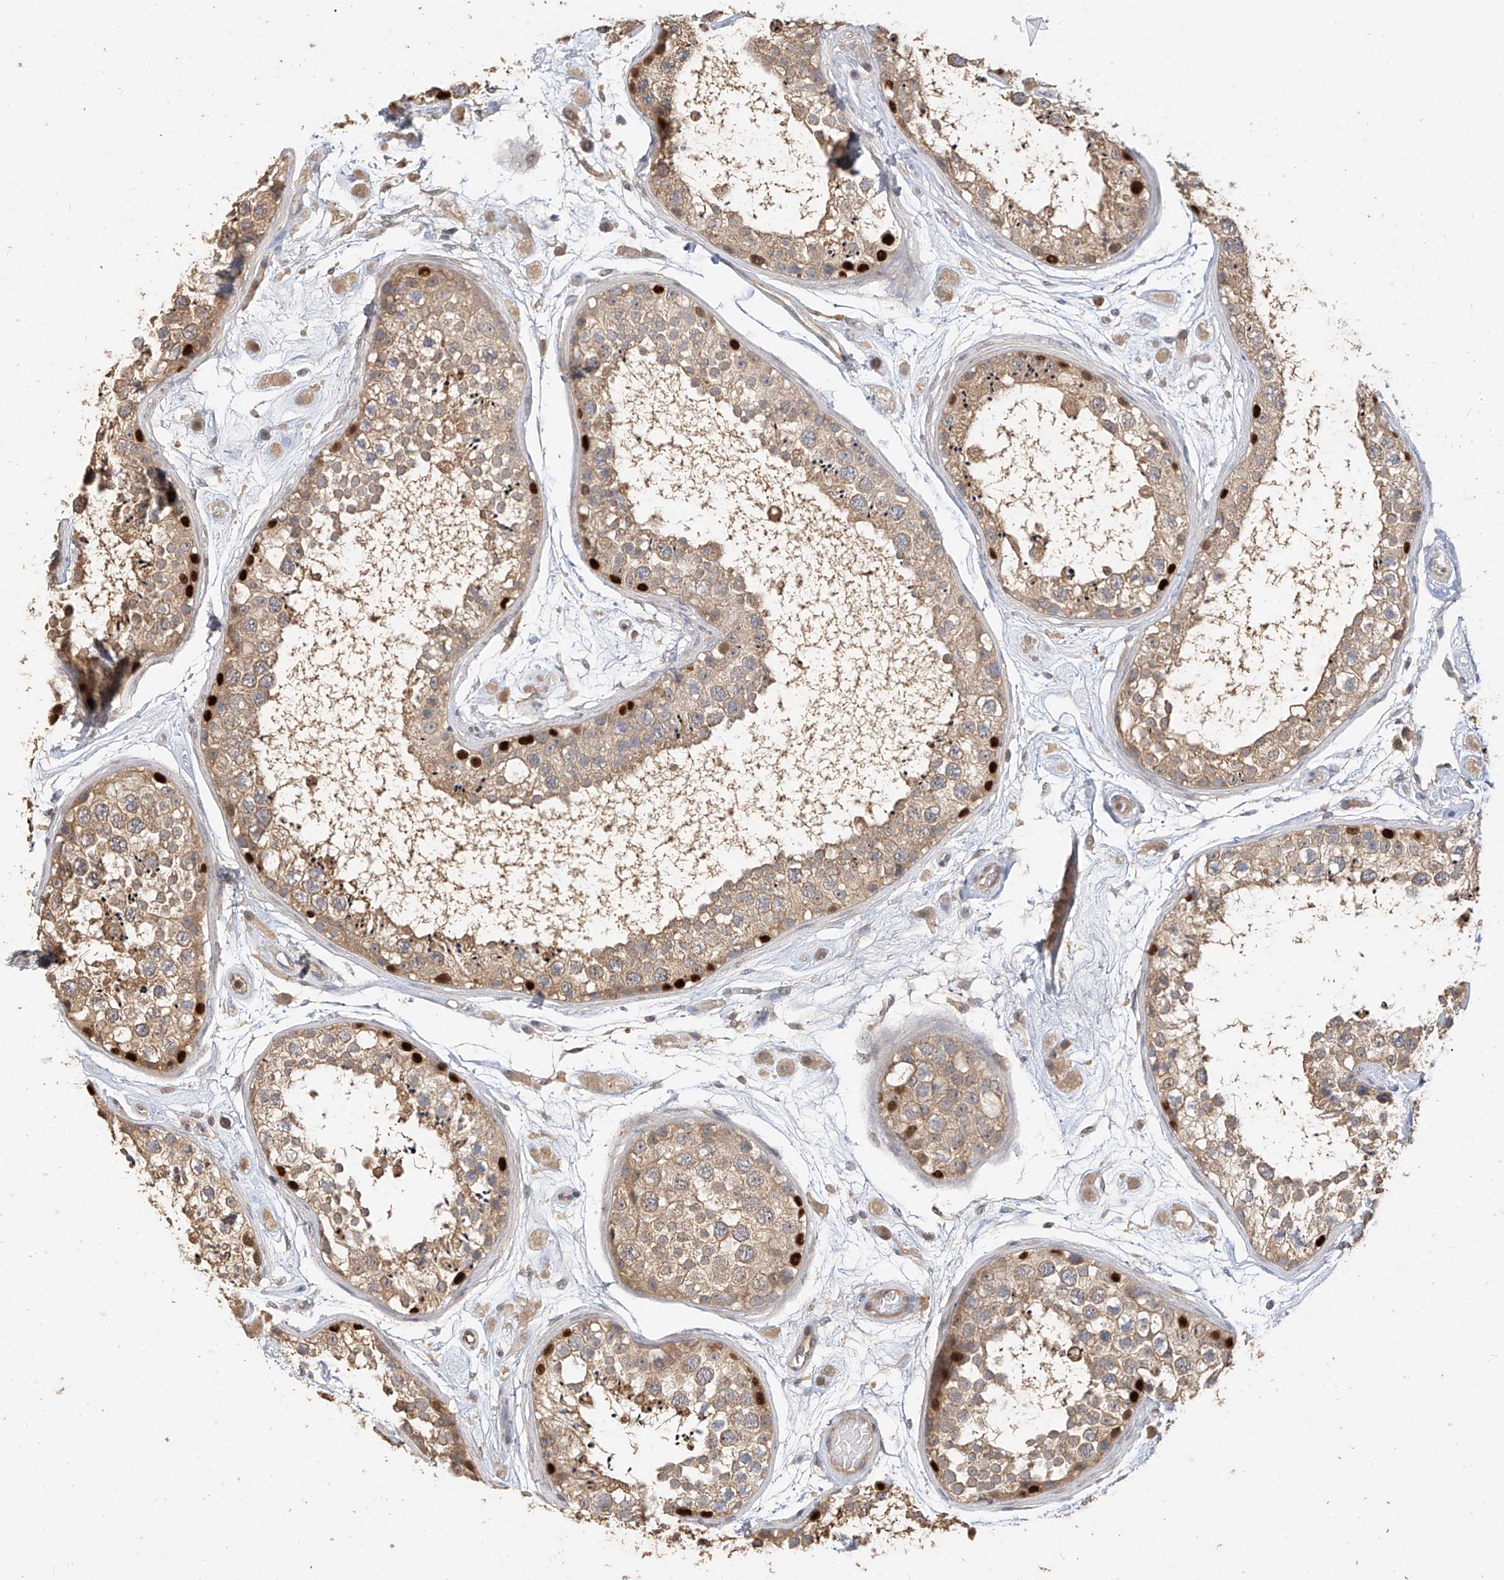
{"staining": {"intensity": "strong", "quantity": "<25%", "location": "cytoplasmic/membranous,nuclear"}, "tissue": "testis", "cell_type": "Cells in seminiferous ducts", "image_type": "normal", "snomed": [{"axis": "morphology", "description": "Normal tissue, NOS"}, {"axis": "topography", "description": "Testis"}], "caption": "This photomicrograph displays unremarkable testis stained with IHC to label a protein in brown. The cytoplasmic/membranous,nuclear of cells in seminiferous ducts show strong positivity for the protein. Nuclei are counter-stained blue.", "gene": "OFD1", "patient": {"sex": "male", "age": 25}}